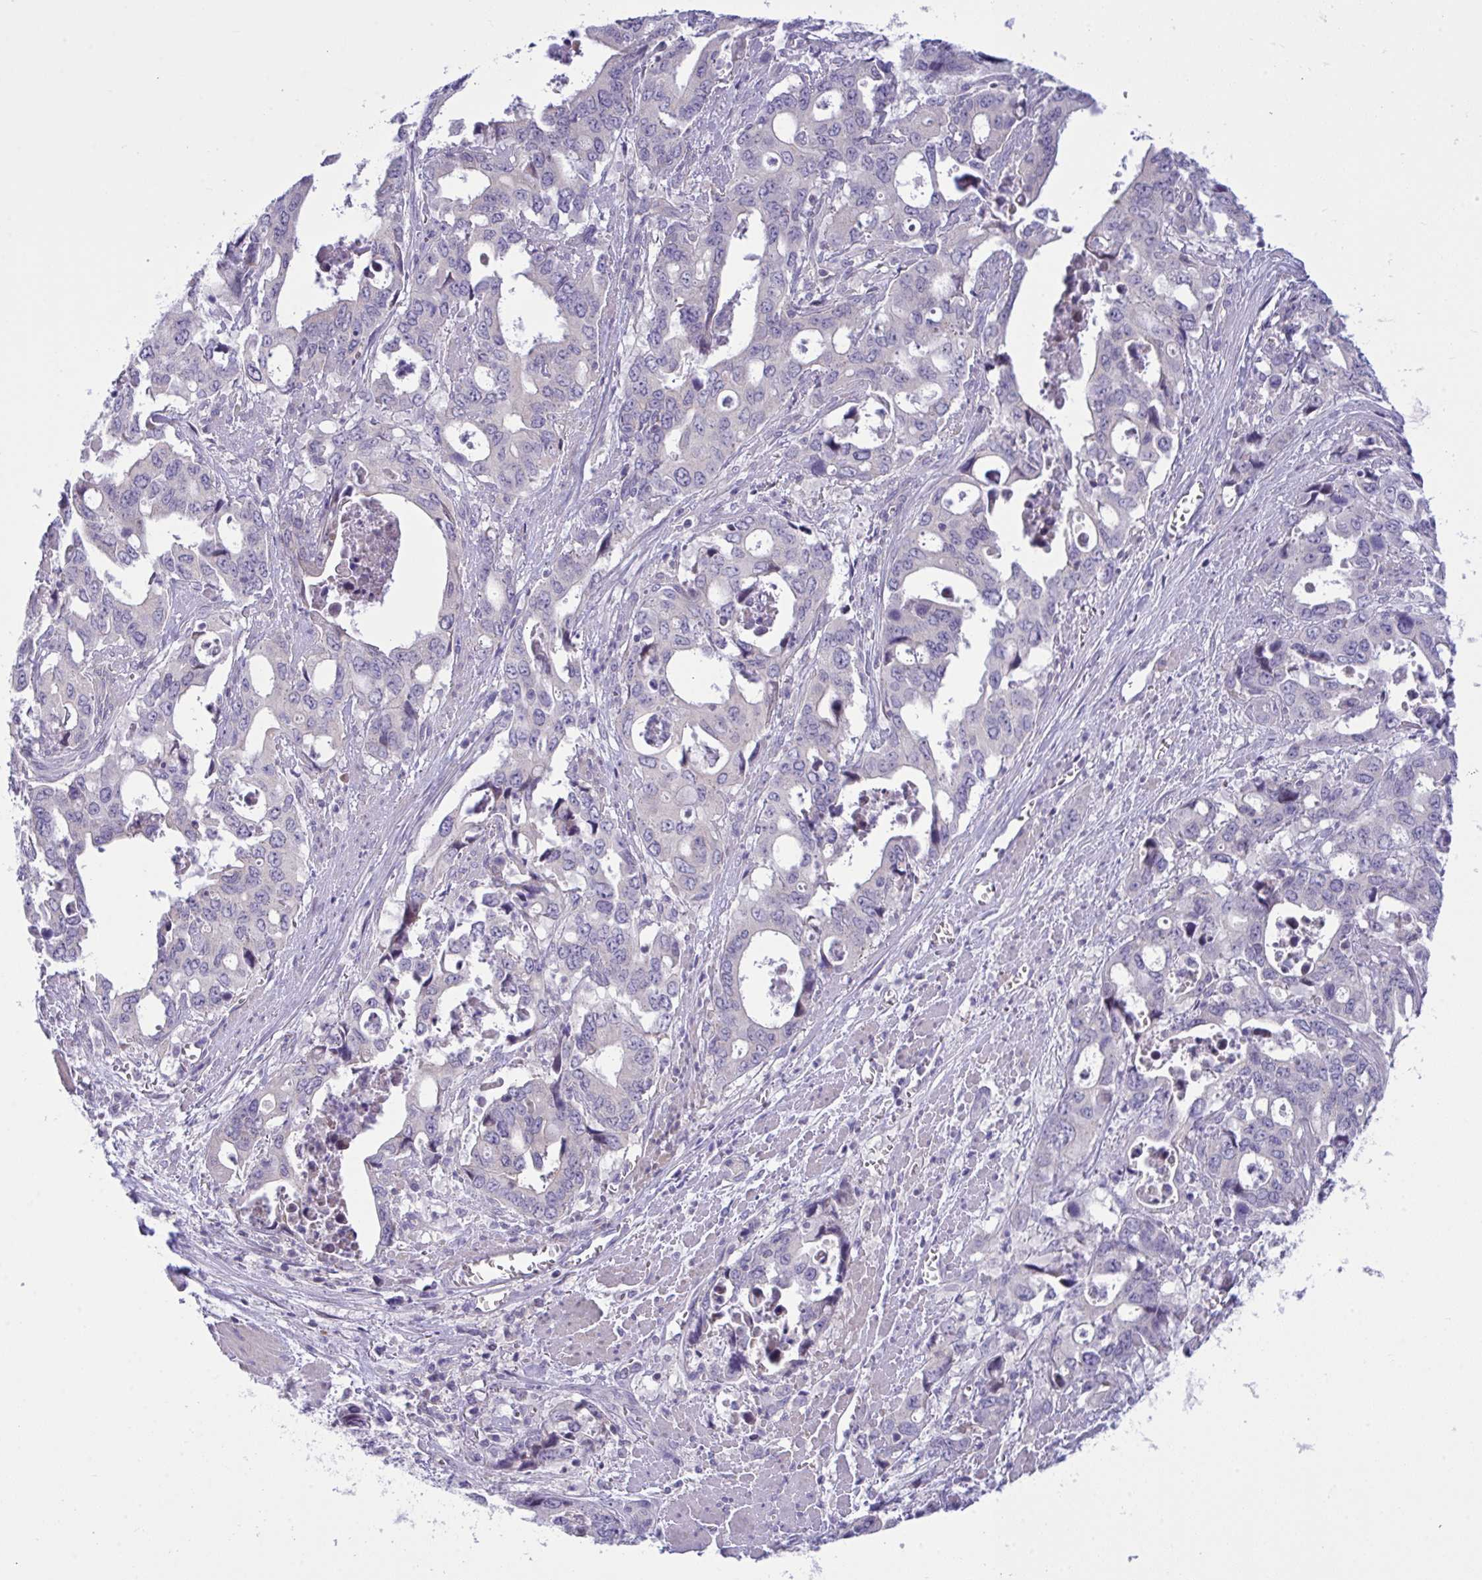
{"staining": {"intensity": "negative", "quantity": "none", "location": "none"}, "tissue": "stomach cancer", "cell_type": "Tumor cells", "image_type": "cancer", "snomed": [{"axis": "morphology", "description": "Adenocarcinoma, NOS"}, {"axis": "topography", "description": "Stomach, upper"}], "caption": "Tumor cells show no significant protein staining in stomach cancer (adenocarcinoma).", "gene": "WDR97", "patient": {"sex": "male", "age": 74}}